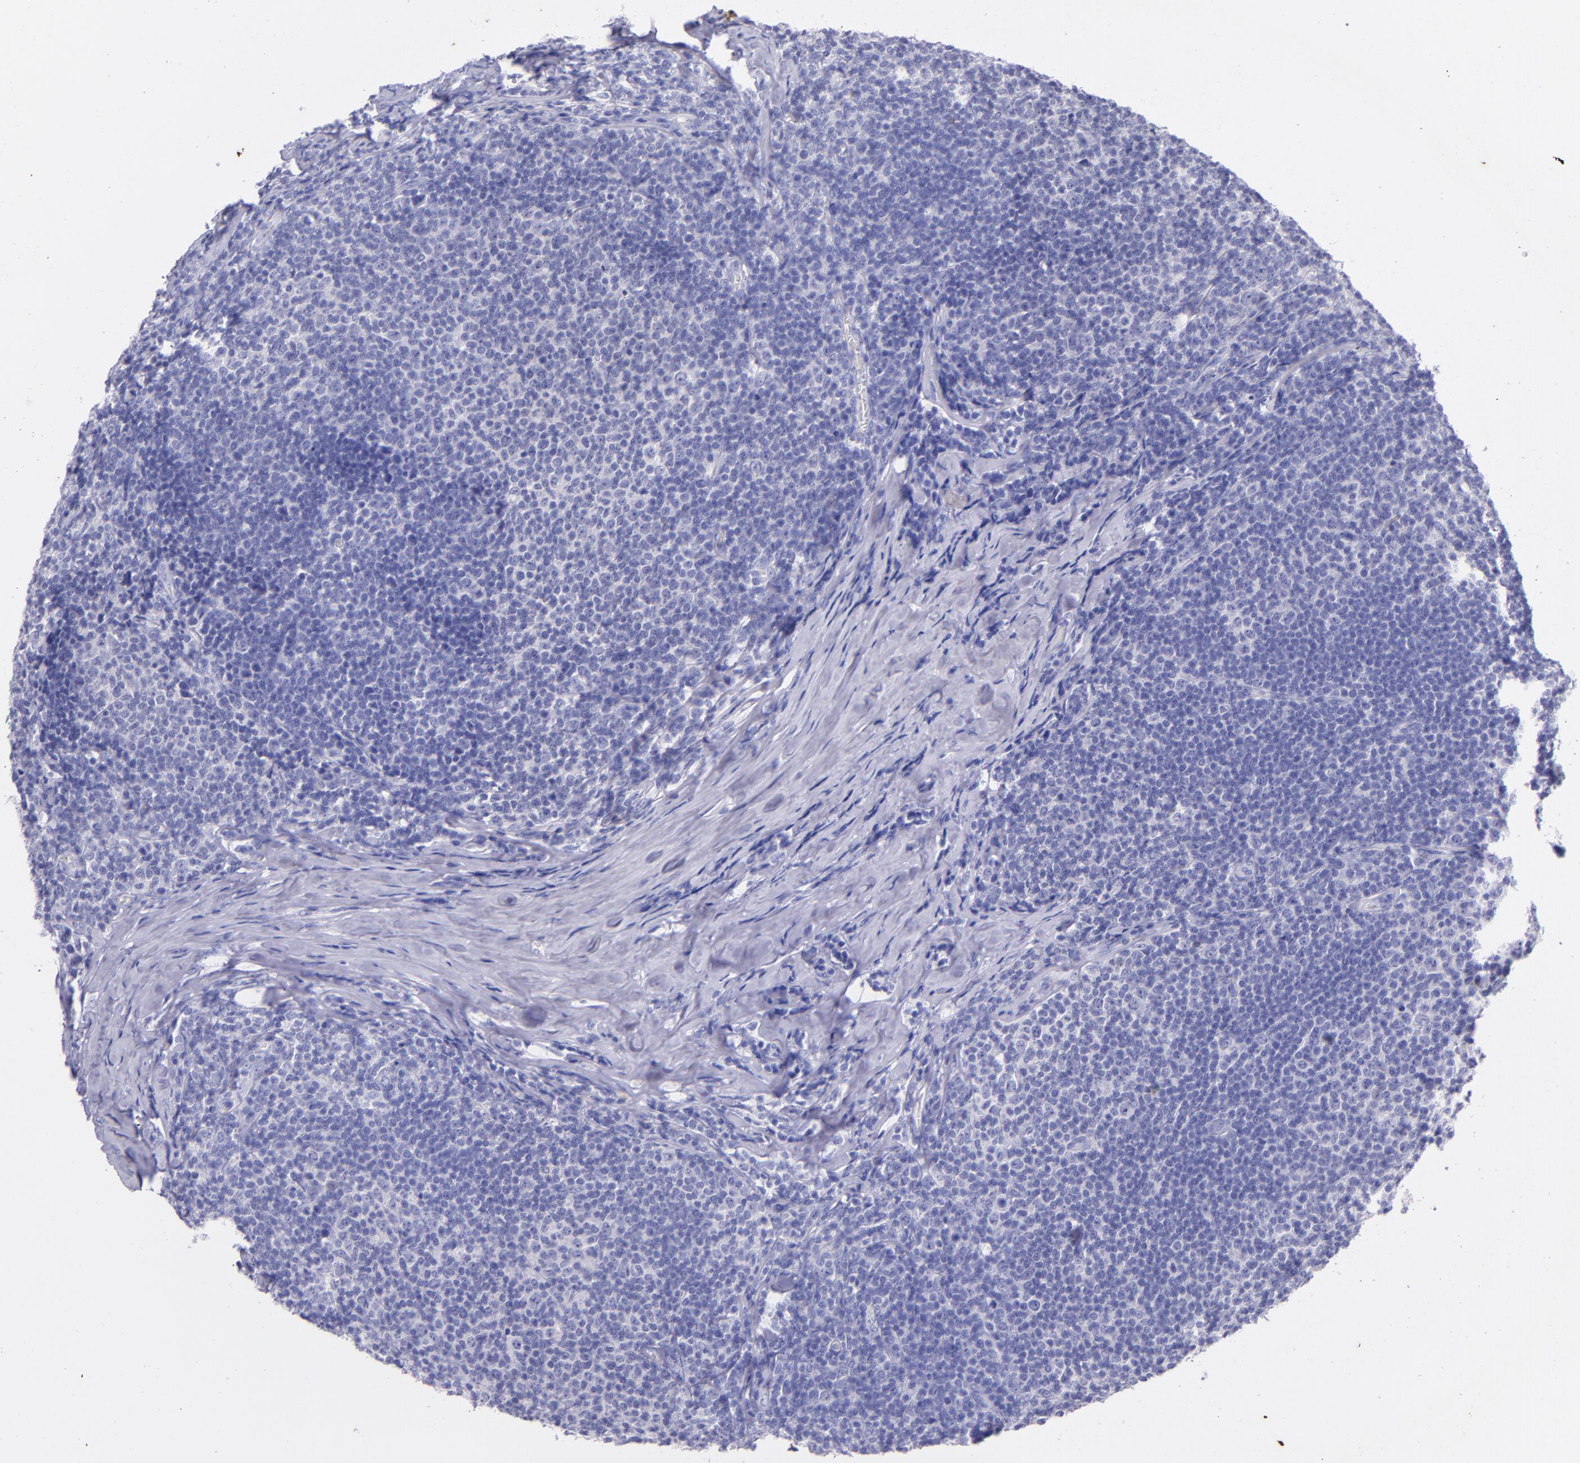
{"staining": {"intensity": "negative", "quantity": "none", "location": "none"}, "tissue": "lymphoma", "cell_type": "Tumor cells", "image_type": "cancer", "snomed": [{"axis": "morphology", "description": "Malignant lymphoma, non-Hodgkin's type, Low grade"}, {"axis": "topography", "description": "Small intestine"}], "caption": "A micrograph of low-grade malignant lymphoma, non-Hodgkin's type stained for a protein exhibits no brown staining in tumor cells. (Immunohistochemistry (ihc), brightfield microscopy, high magnification).", "gene": "UCHL1", "patient": {"sex": "female", "age": 59}}